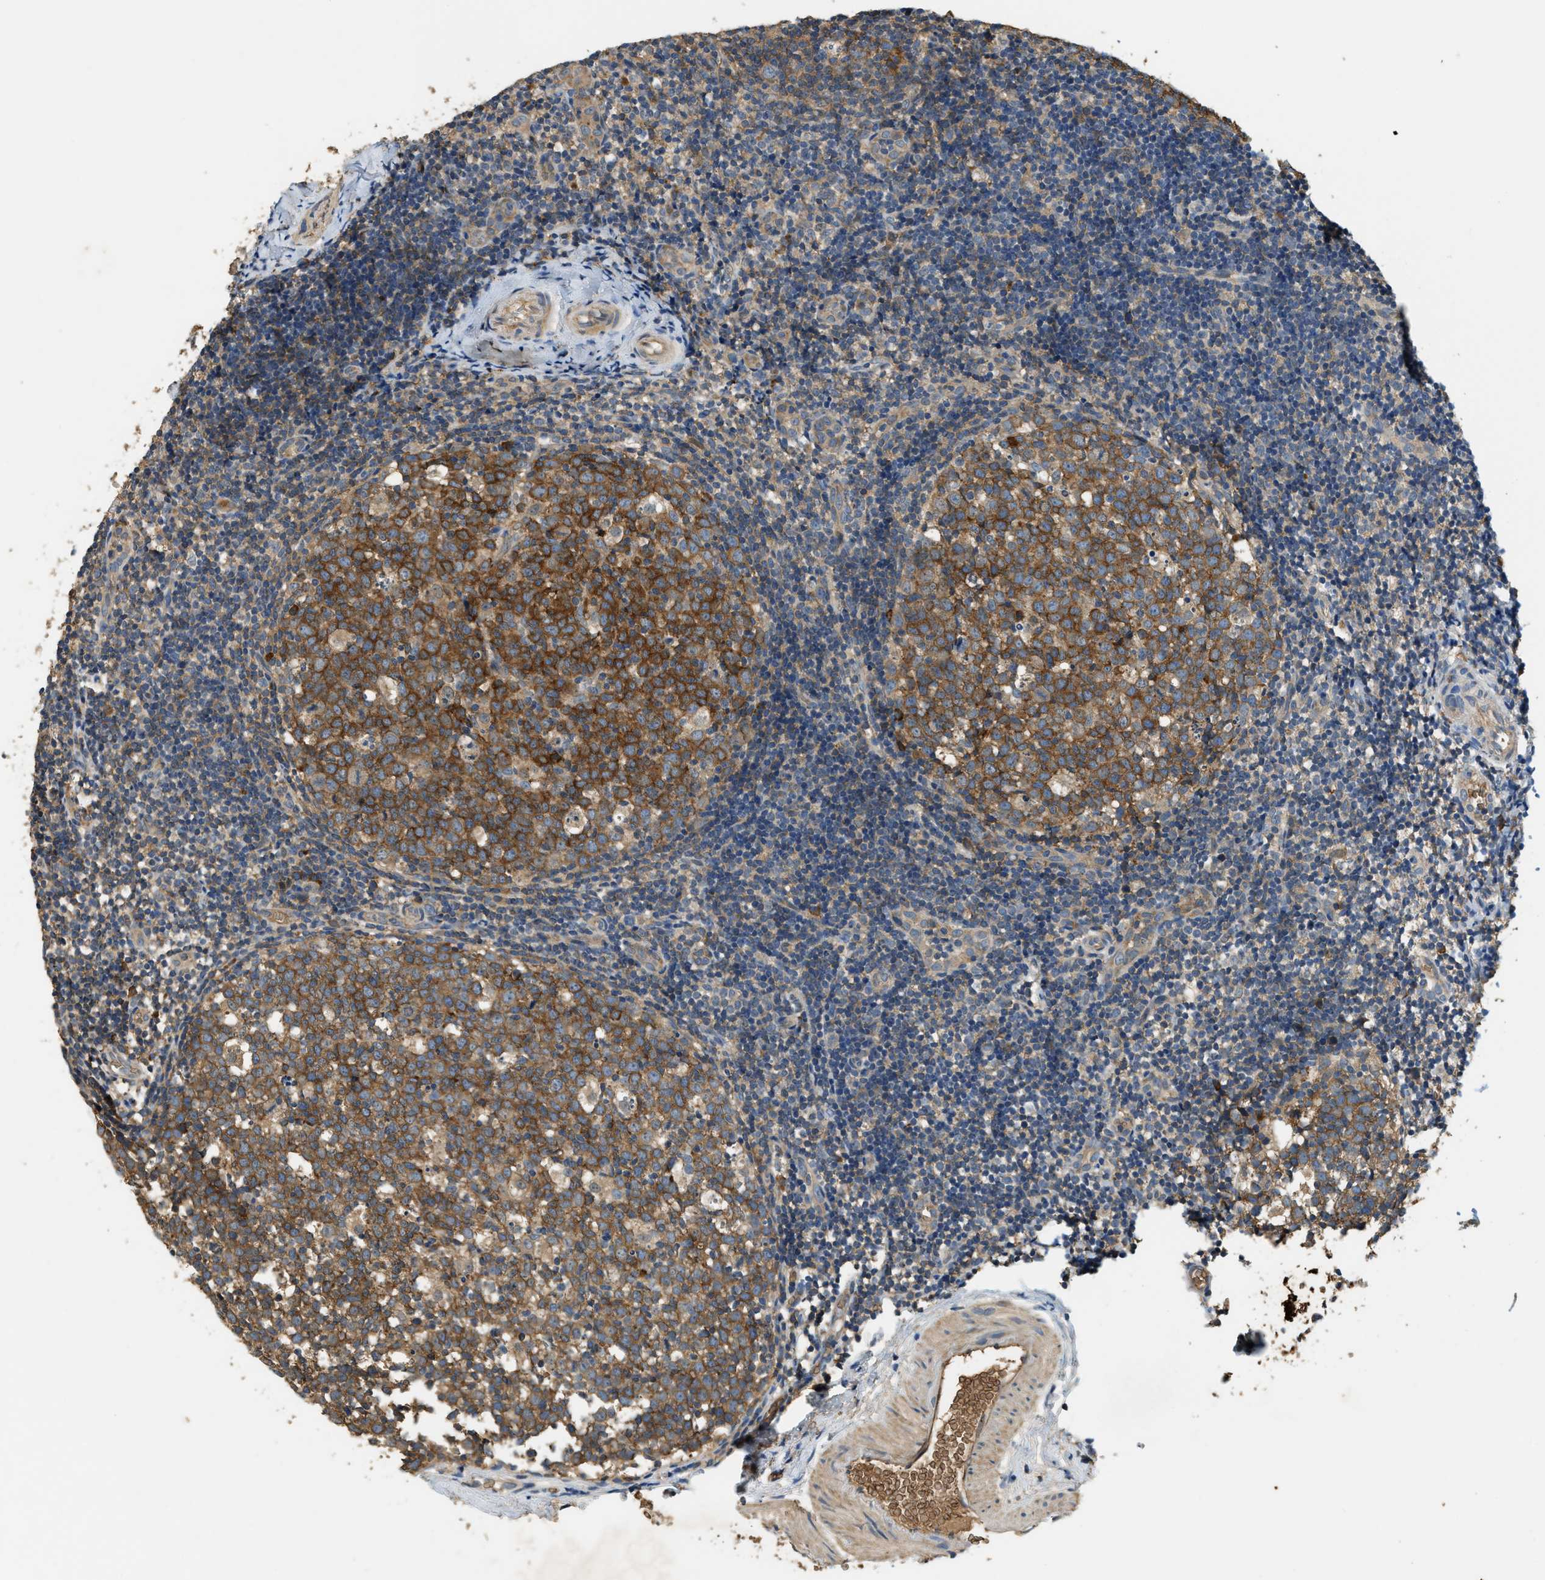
{"staining": {"intensity": "strong", "quantity": ">75%", "location": "cytoplasmic/membranous"}, "tissue": "tonsil", "cell_type": "Germinal center cells", "image_type": "normal", "snomed": [{"axis": "morphology", "description": "Normal tissue, NOS"}, {"axis": "topography", "description": "Tonsil"}], "caption": "Immunohistochemical staining of normal human tonsil exhibits strong cytoplasmic/membranous protein positivity in about >75% of germinal center cells. (IHC, brightfield microscopy, high magnification).", "gene": "CFLAR", "patient": {"sex": "female", "age": 19}}